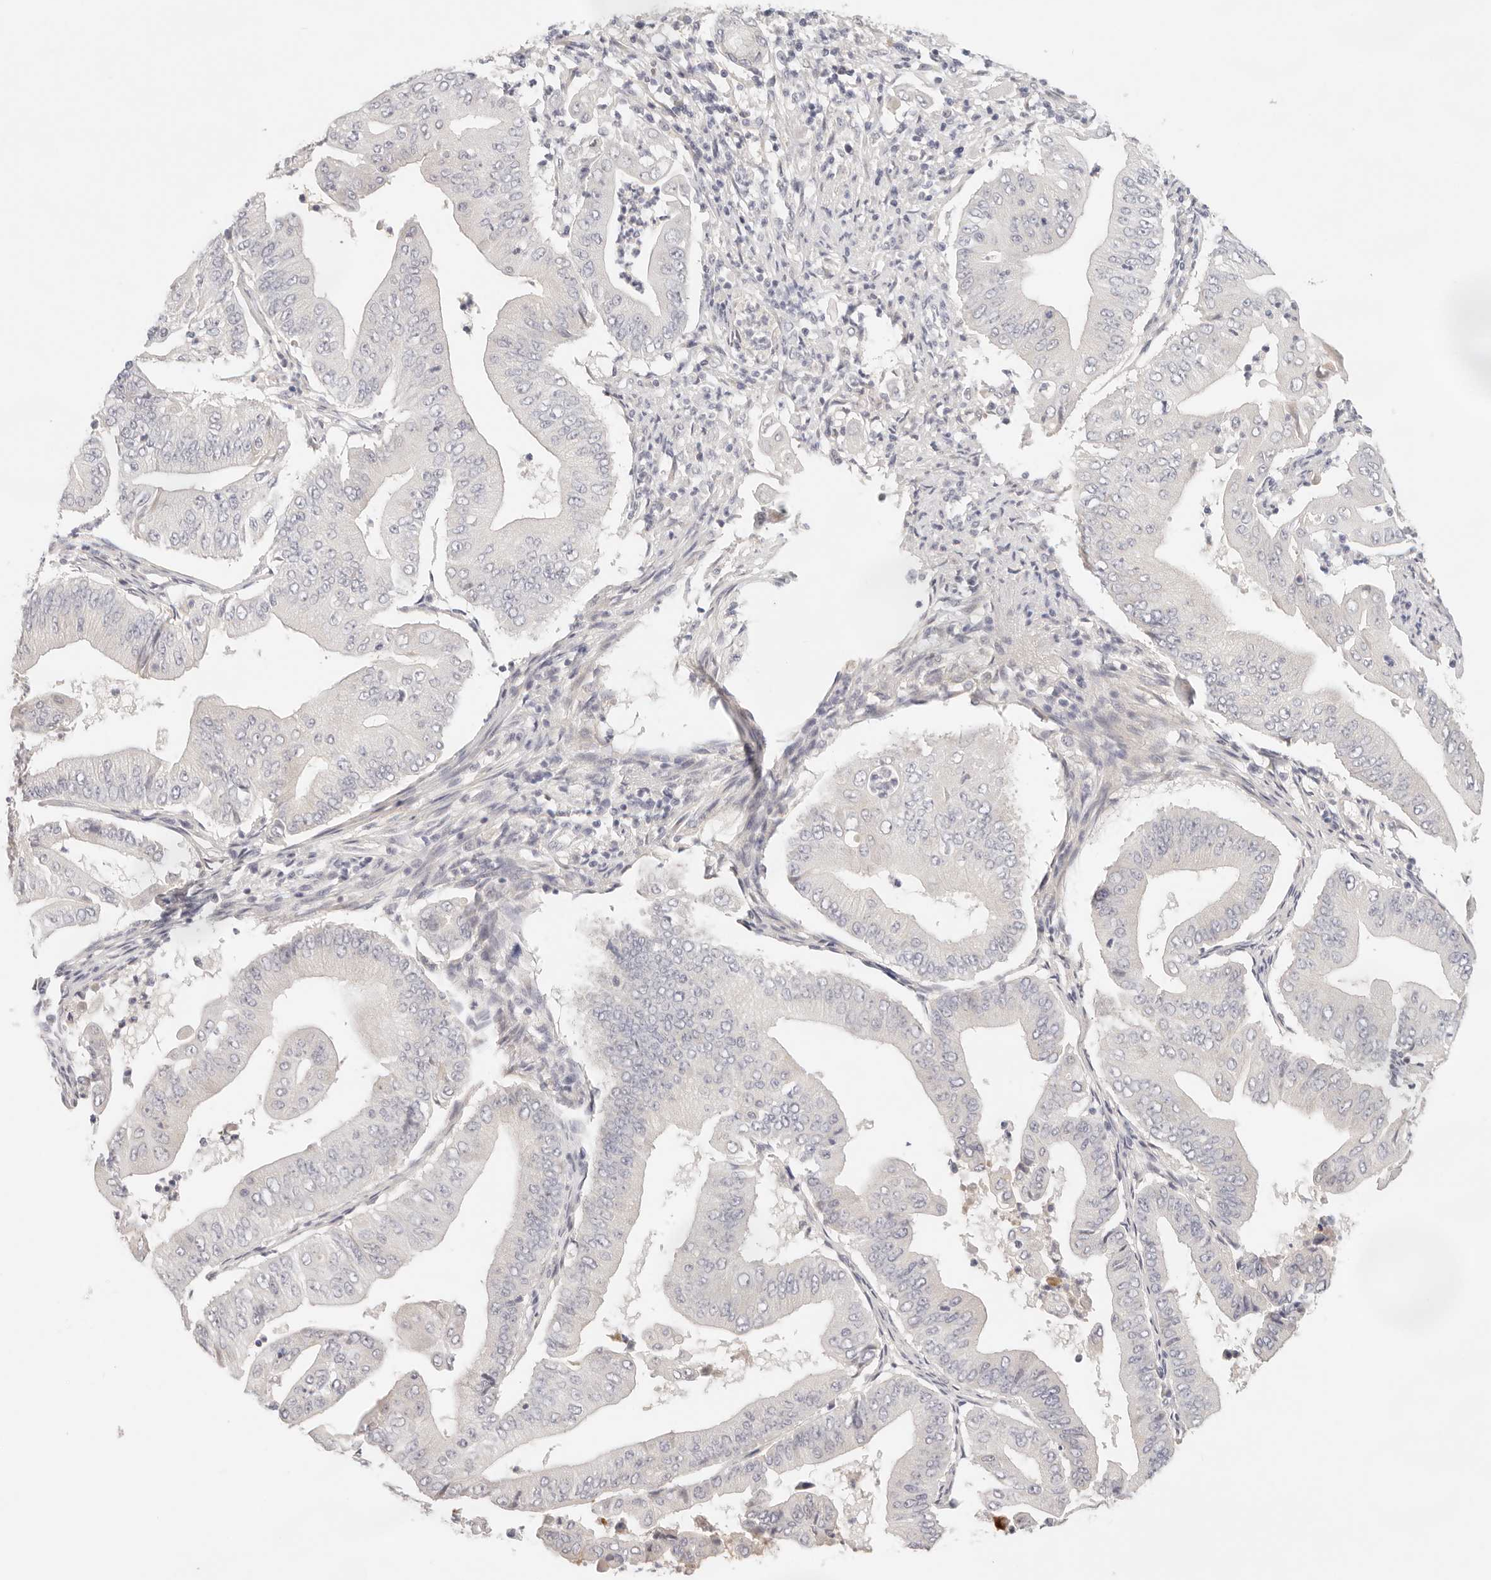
{"staining": {"intensity": "negative", "quantity": "none", "location": "none"}, "tissue": "pancreatic cancer", "cell_type": "Tumor cells", "image_type": "cancer", "snomed": [{"axis": "morphology", "description": "Adenocarcinoma, NOS"}, {"axis": "topography", "description": "Pancreas"}], "caption": "Tumor cells are negative for brown protein staining in pancreatic cancer.", "gene": "SPHK1", "patient": {"sex": "female", "age": 77}}